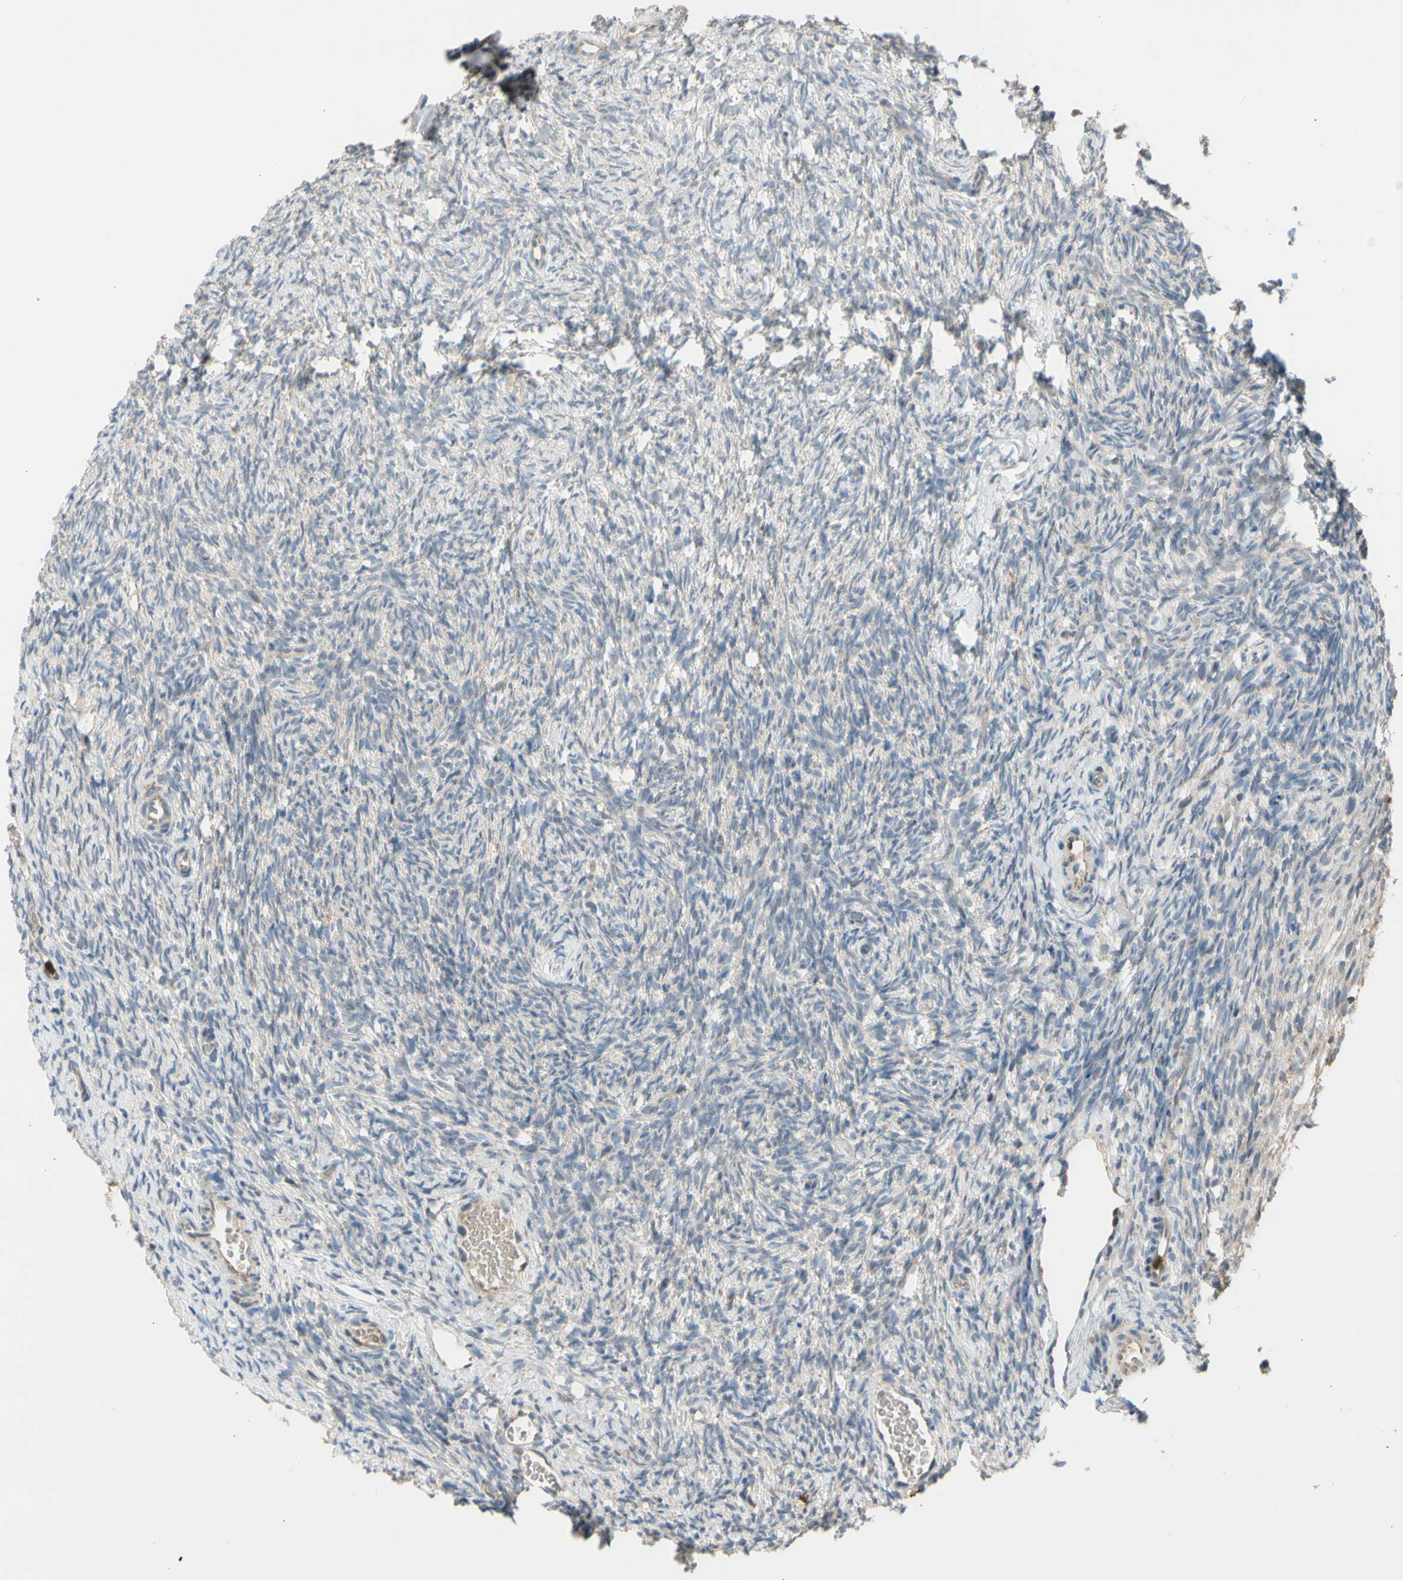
{"staining": {"intensity": "weak", "quantity": "<25%", "location": "cytoplasmic/membranous"}, "tissue": "ovary", "cell_type": "Ovarian stroma cells", "image_type": "normal", "snomed": [{"axis": "morphology", "description": "Normal tissue, NOS"}, {"axis": "topography", "description": "Ovary"}], "caption": "The histopathology image displays no staining of ovarian stroma cells in normal ovary.", "gene": "GALNT5", "patient": {"sex": "female", "age": 35}}